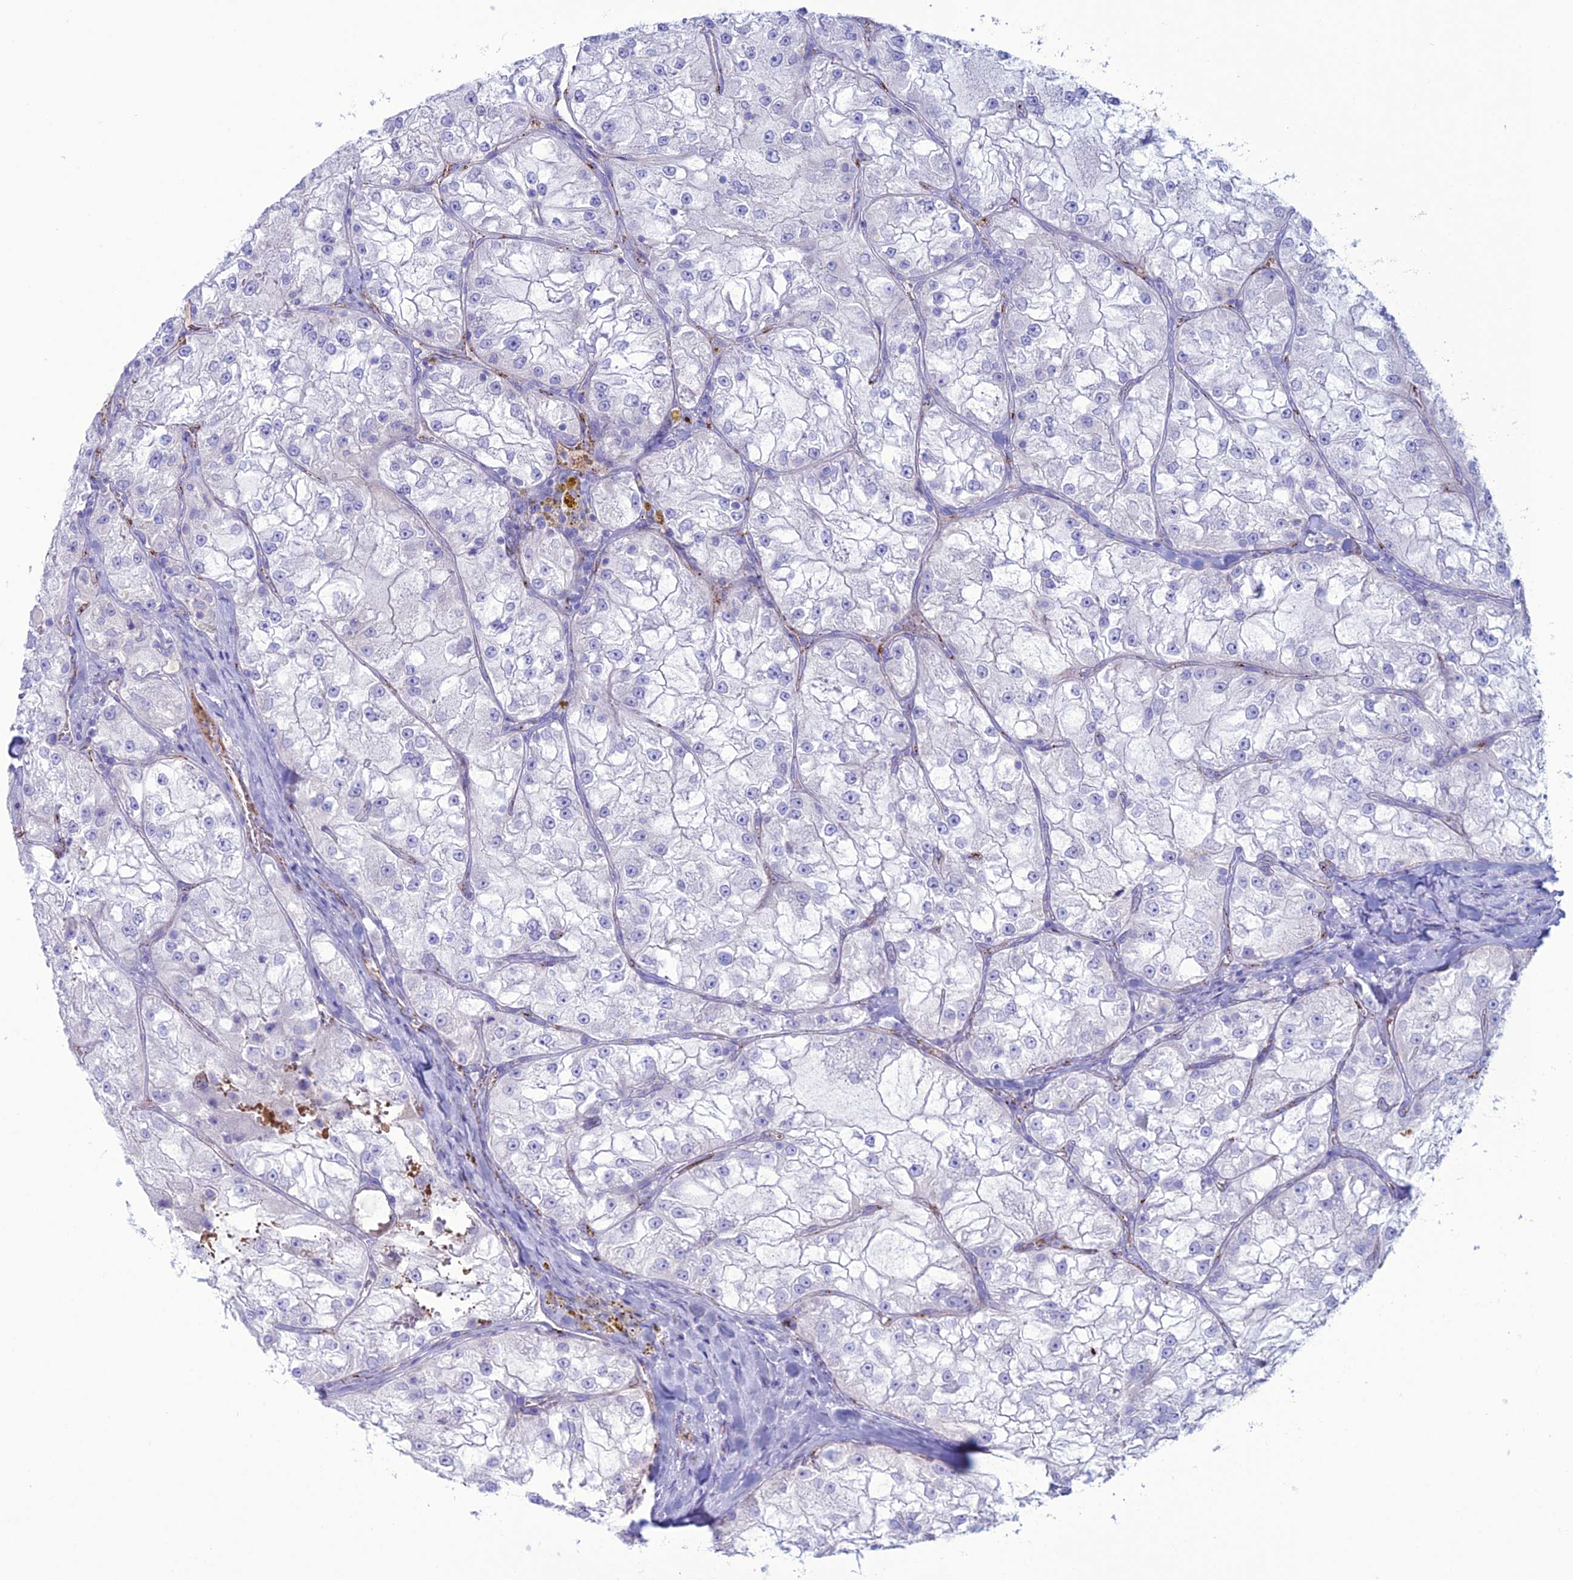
{"staining": {"intensity": "negative", "quantity": "none", "location": "none"}, "tissue": "renal cancer", "cell_type": "Tumor cells", "image_type": "cancer", "snomed": [{"axis": "morphology", "description": "Adenocarcinoma, NOS"}, {"axis": "topography", "description": "Kidney"}], "caption": "The micrograph exhibits no staining of tumor cells in adenocarcinoma (renal).", "gene": "CDC42EP5", "patient": {"sex": "female", "age": 72}}